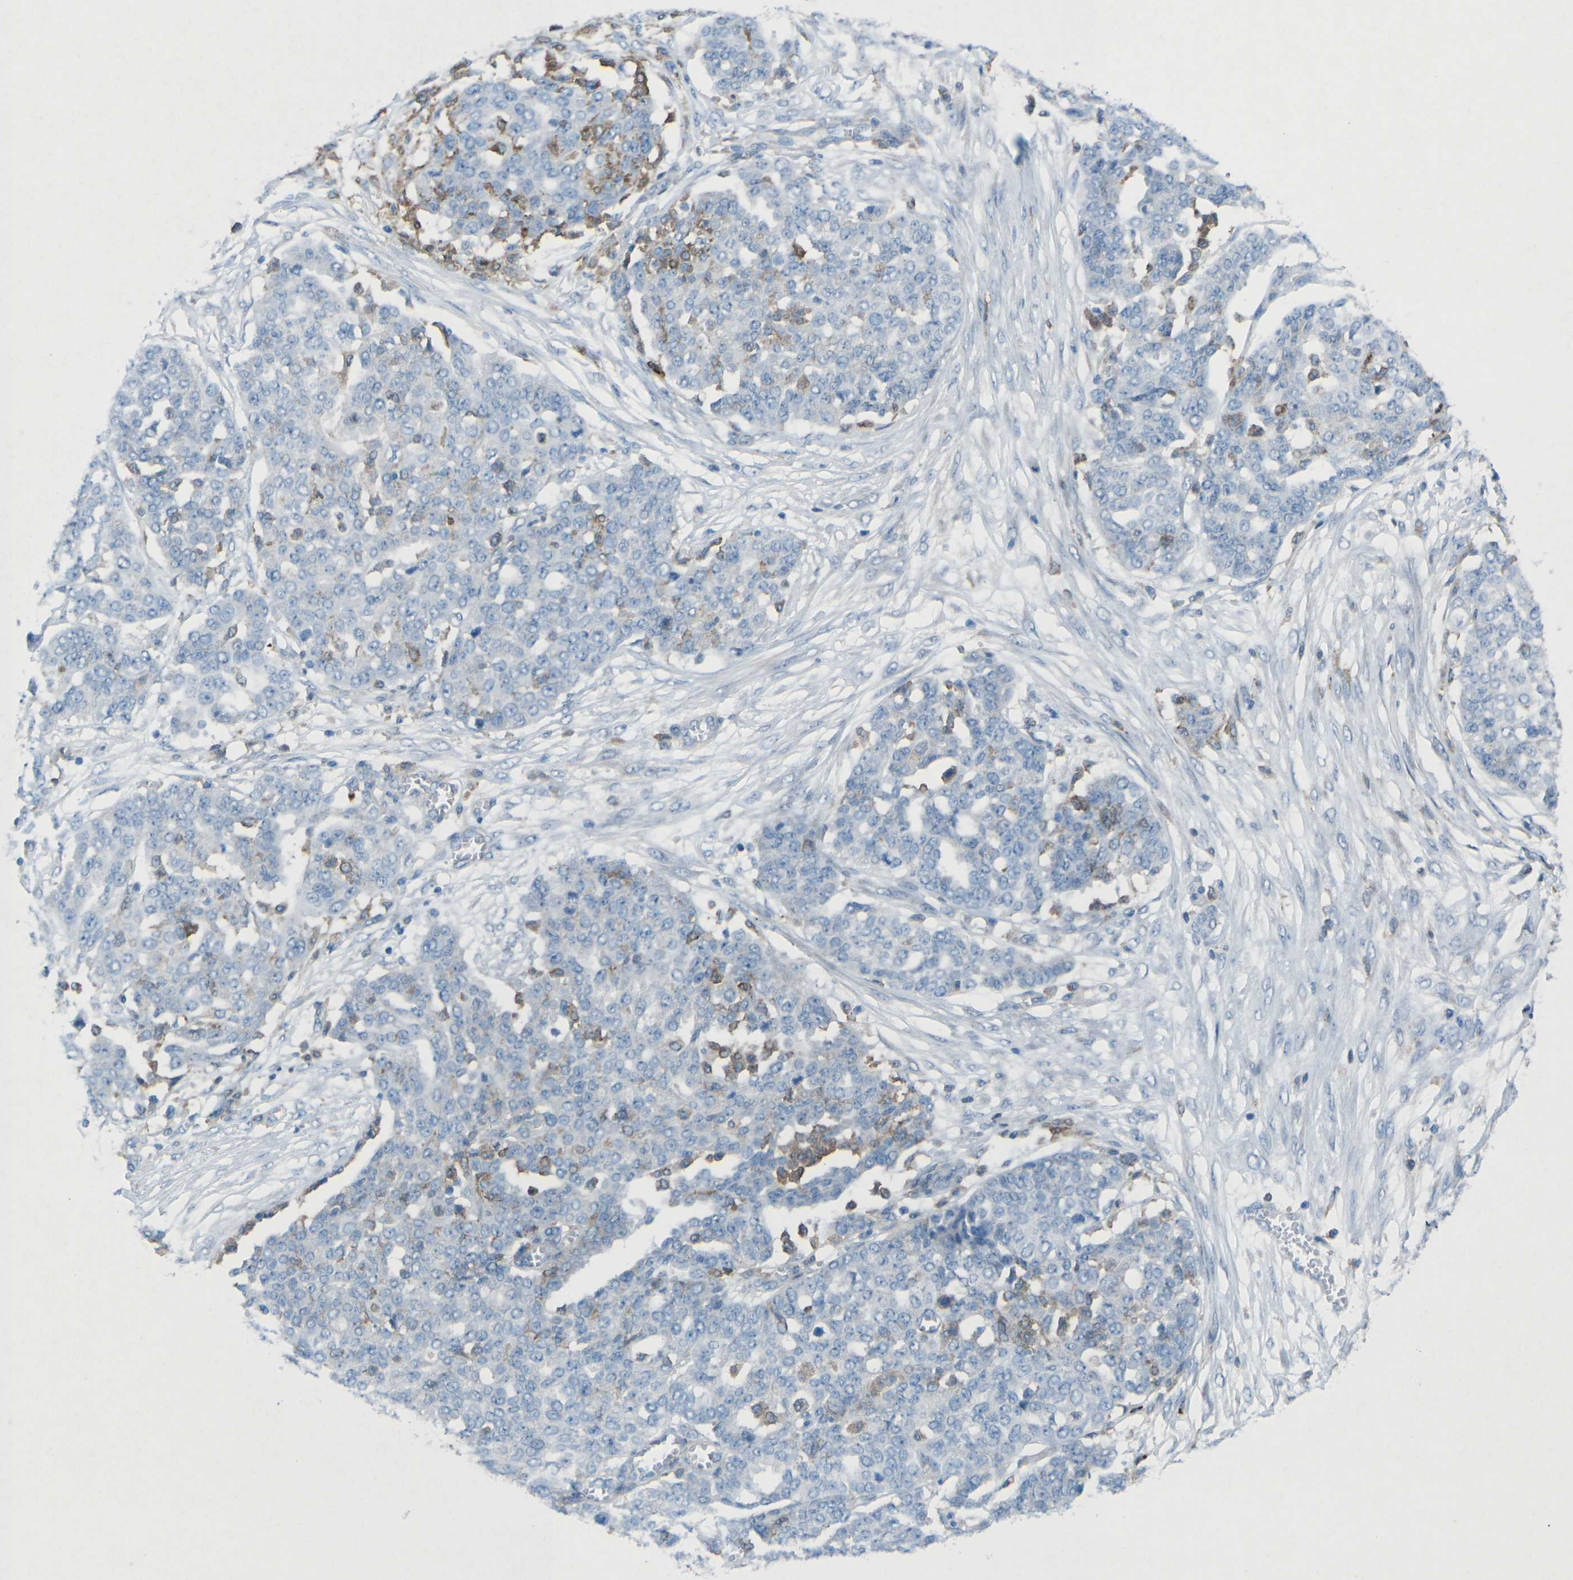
{"staining": {"intensity": "negative", "quantity": "none", "location": "none"}, "tissue": "ovarian cancer", "cell_type": "Tumor cells", "image_type": "cancer", "snomed": [{"axis": "morphology", "description": "Cystadenocarcinoma, serous, NOS"}, {"axis": "topography", "description": "Soft tissue"}, {"axis": "topography", "description": "Ovary"}], "caption": "High power microscopy micrograph of an IHC image of serous cystadenocarcinoma (ovarian), revealing no significant positivity in tumor cells. (DAB (3,3'-diaminobenzidine) immunohistochemistry (IHC), high magnification).", "gene": "STK11", "patient": {"sex": "female", "age": 57}}